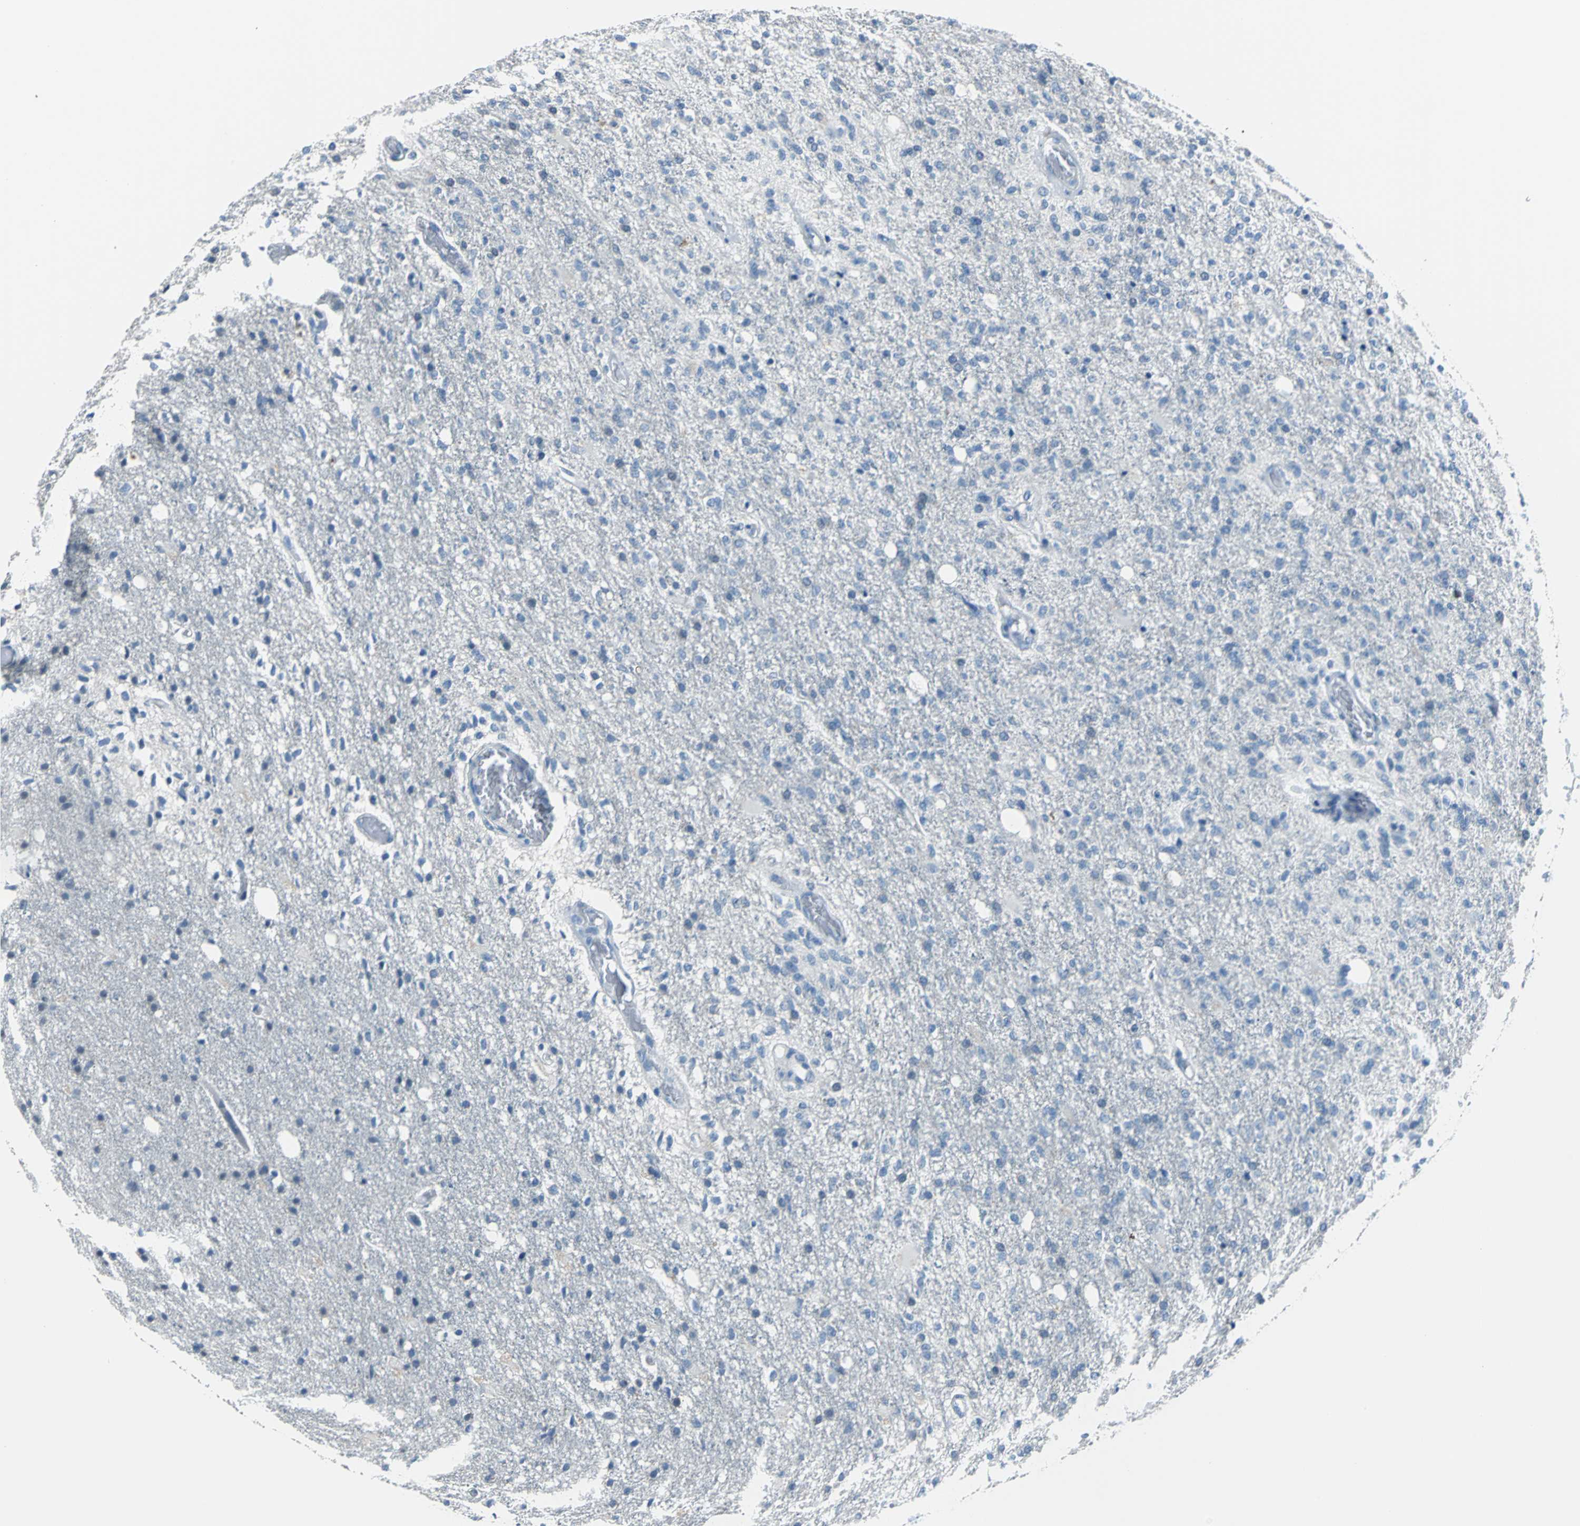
{"staining": {"intensity": "negative", "quantity": "none", "location": "none"}, "tissue": "glioma", "cell_type": "Tumor cells", "image_type": "cancer", "snomed": [{"axis": "morphology", "description": "Normal tissue, NOS"}, {"axis": "morphology", "description": "Glioma, malignant, High grade"}, {"axis": "topography", "description": "Cerebral cortex"}], "caption": "Immunohistochemistry photomicrograph of glioma stained for a protein (brown), which reveals no staining in tumor cells.", "gene": "ZNF415", "patient": {"sex": "male", "age": 77}}